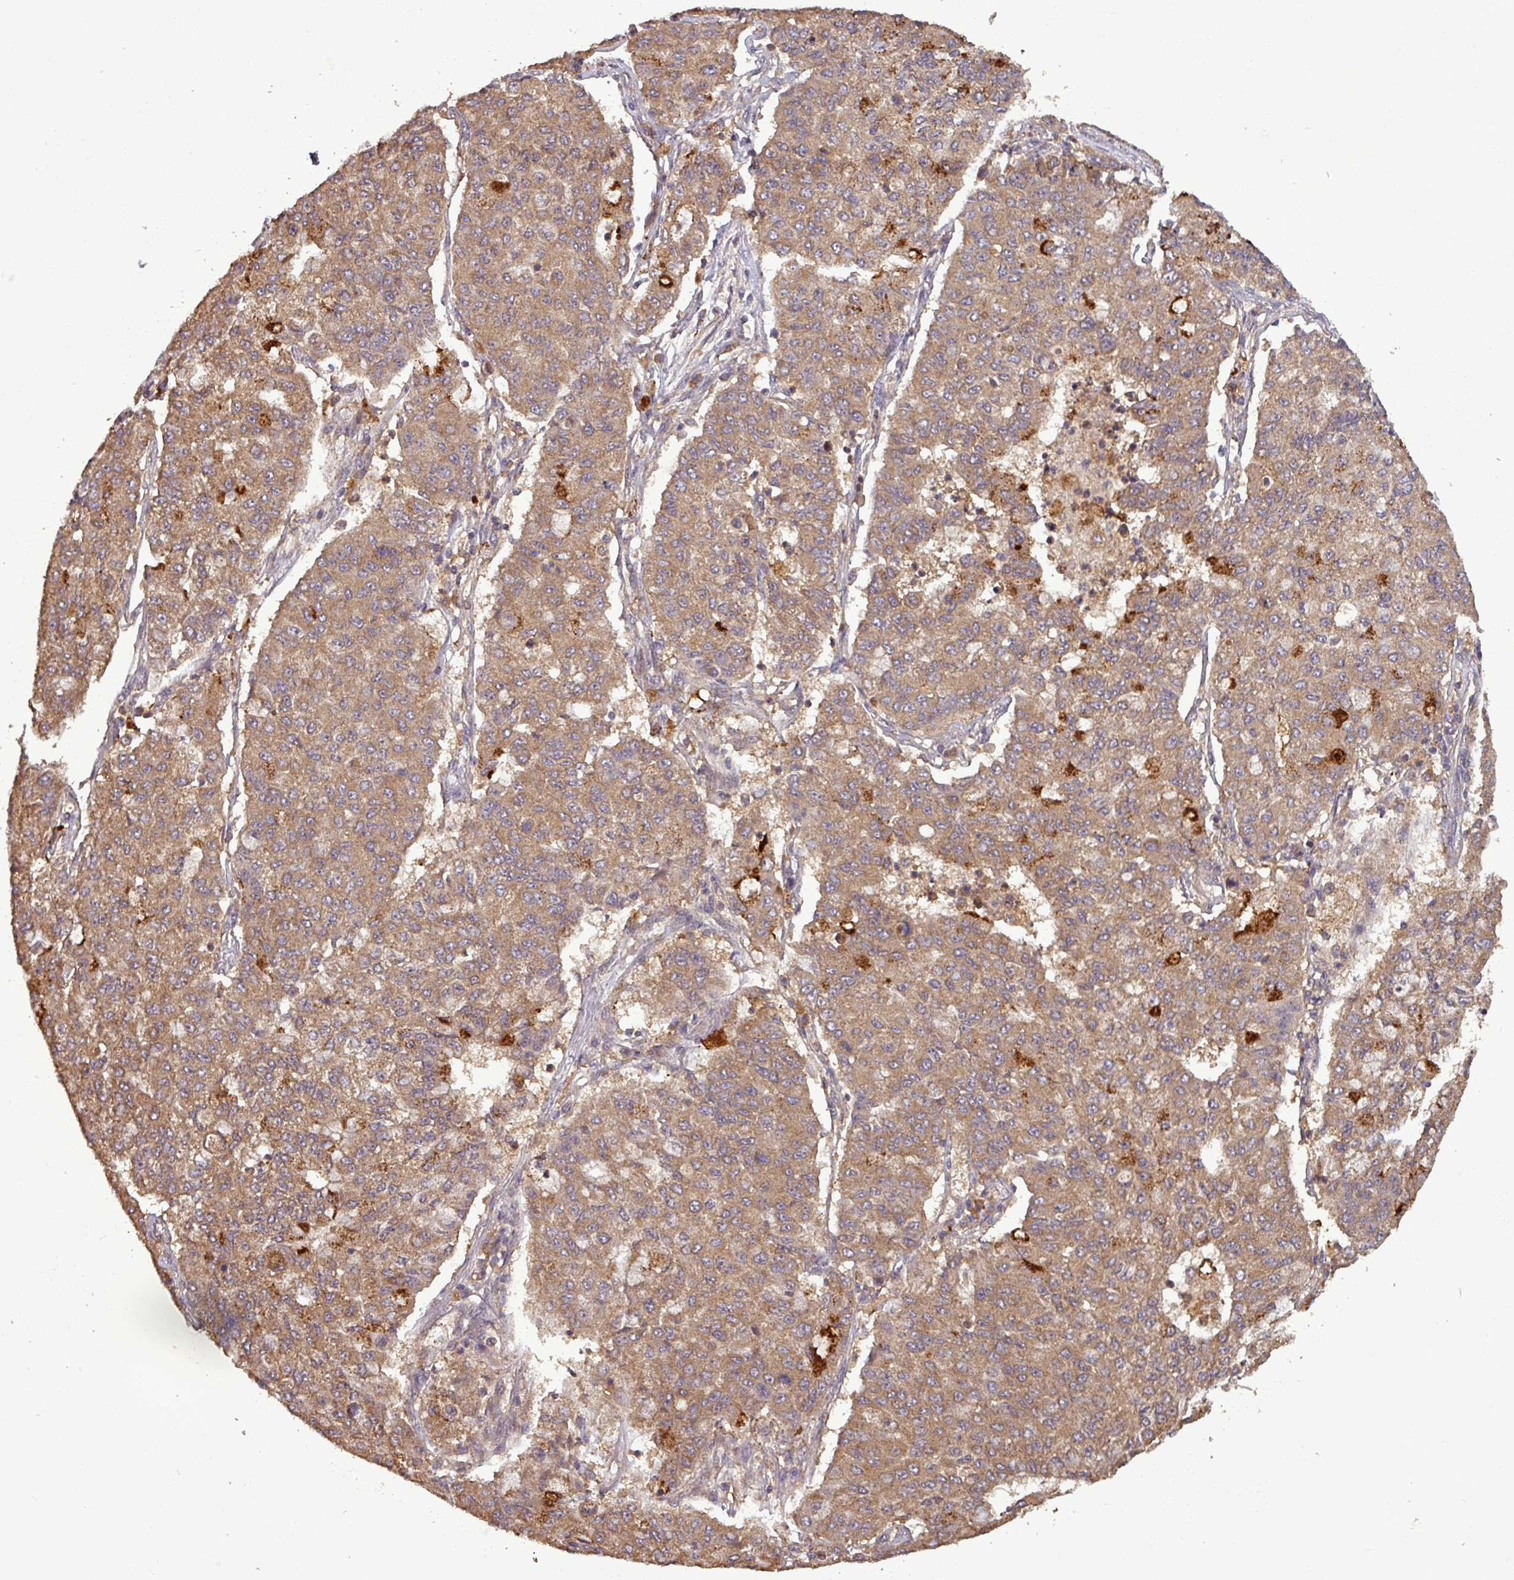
{"staining": {"intensity": "moderate", "quantity": ">75%", "location": "cytoplasmic/membranous"}, "tissue": "lung cancer", "cell_type": "Tumor cells", "image_type": "cancer", "snomed": [{"axis": "morphology", "description": "Squamous cell carcinoma, NOS"}, {"axis": "topography", "description": "Lung"}], "caption": "Squamous cell carcinoma (lung) stained with IHC shows moderate cytoplasmic/membranous expression in about >75% of tumor cells.", "gene": "NT5C3A", "patient": {"sex": "male", "age": 74}}